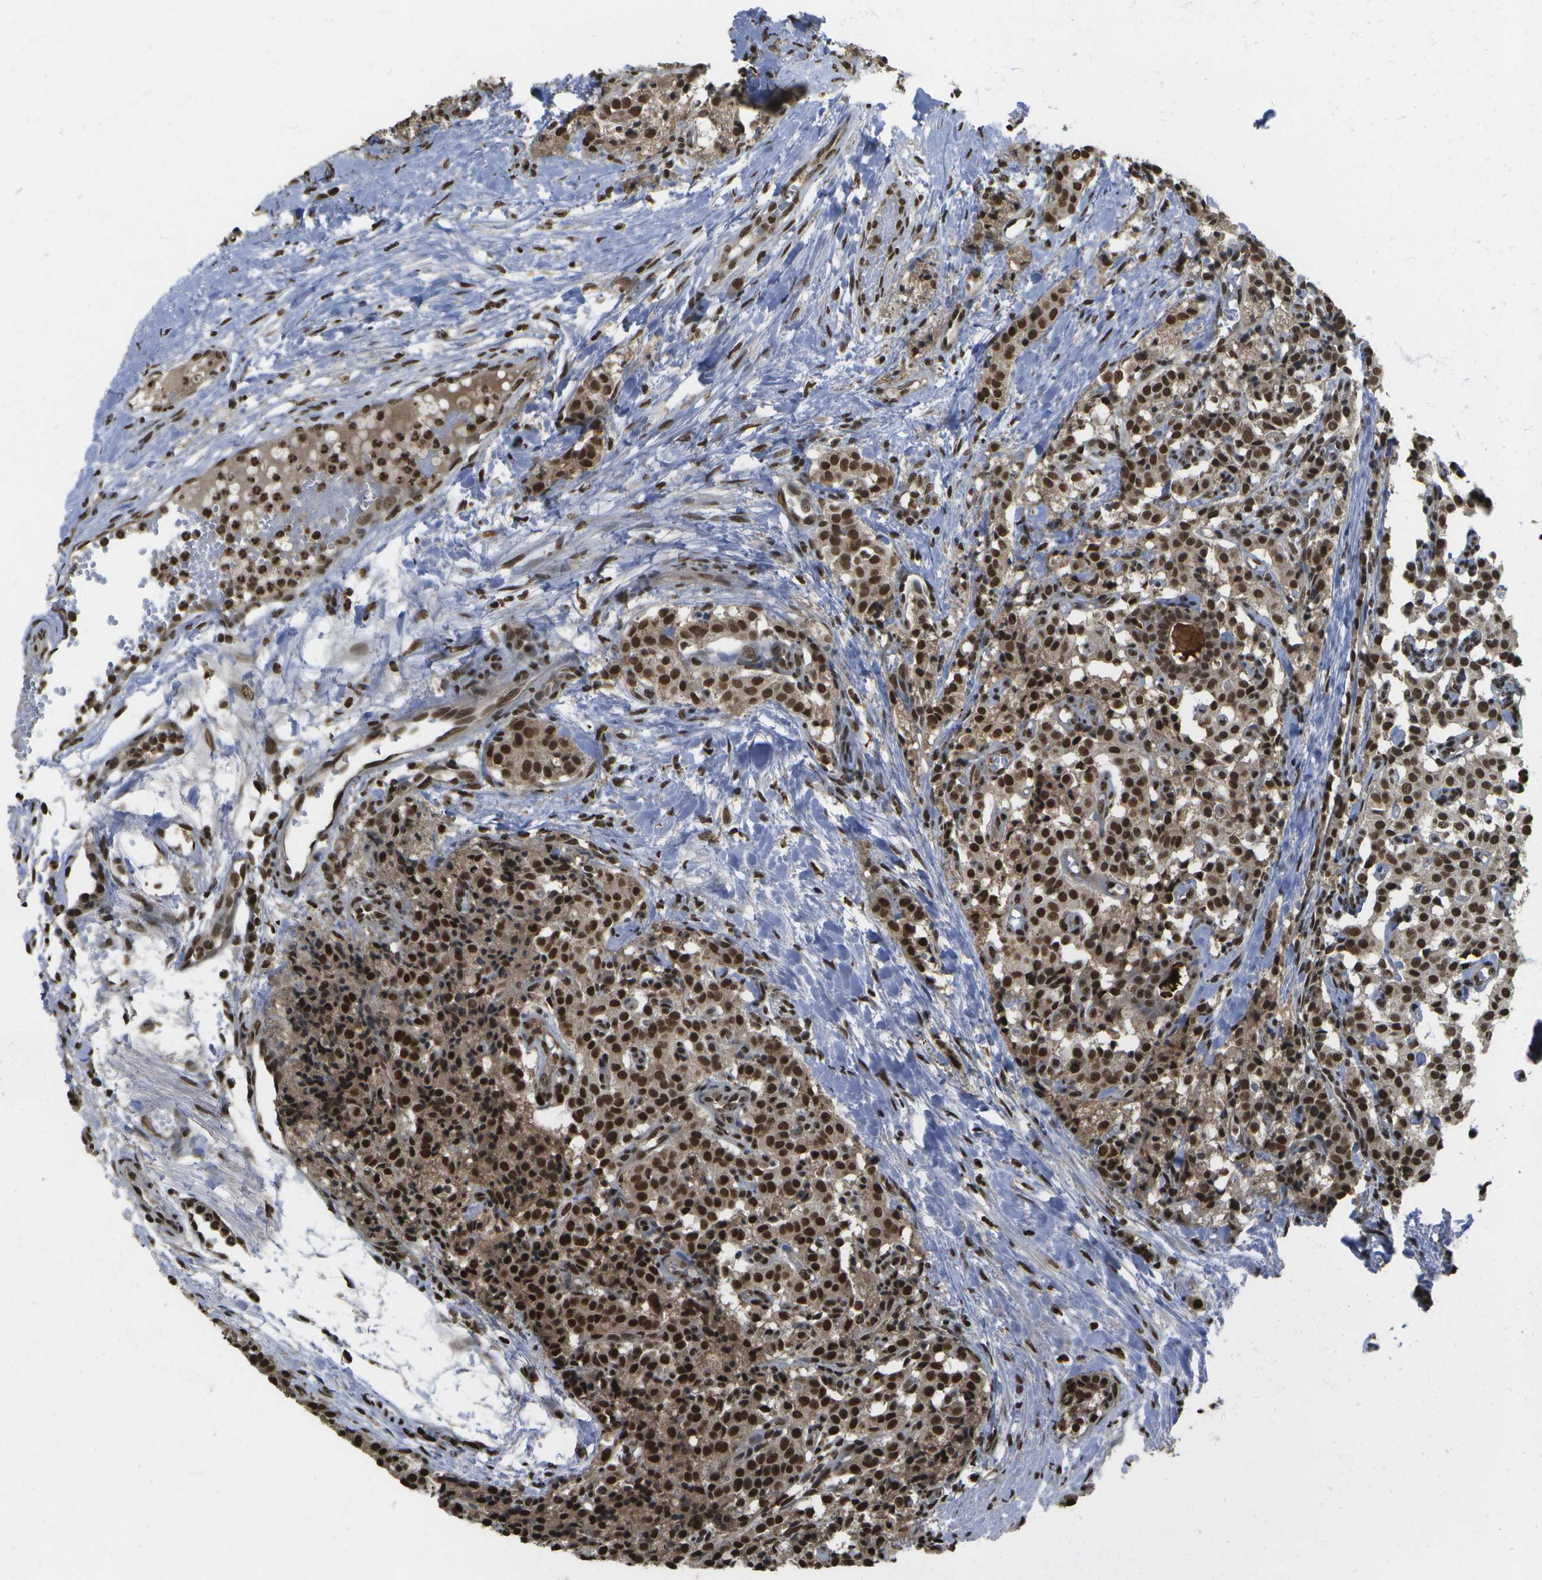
{"staining": {"intensity": "strong", "quantity": ">75%", "location": "cytoplasmic/membranous,nuclear"}, "tissue": "carcinoid", "cell_type": "Tumor cells", "image_type": "cancer", "snomed": [{"axis": "morphology", "description": "Carcinoid, malignant, NOS"}, {"axis": "topography", "description": "Lung"}], "caption": "Brown immunohistochemical staining in malignant carcinoid shows strong cytoplasmic/membranous and nuclear expression in approximately >75% of tumor cells.", "gene": "SPEN", "patient": {"sex": "male", "age": 30}}